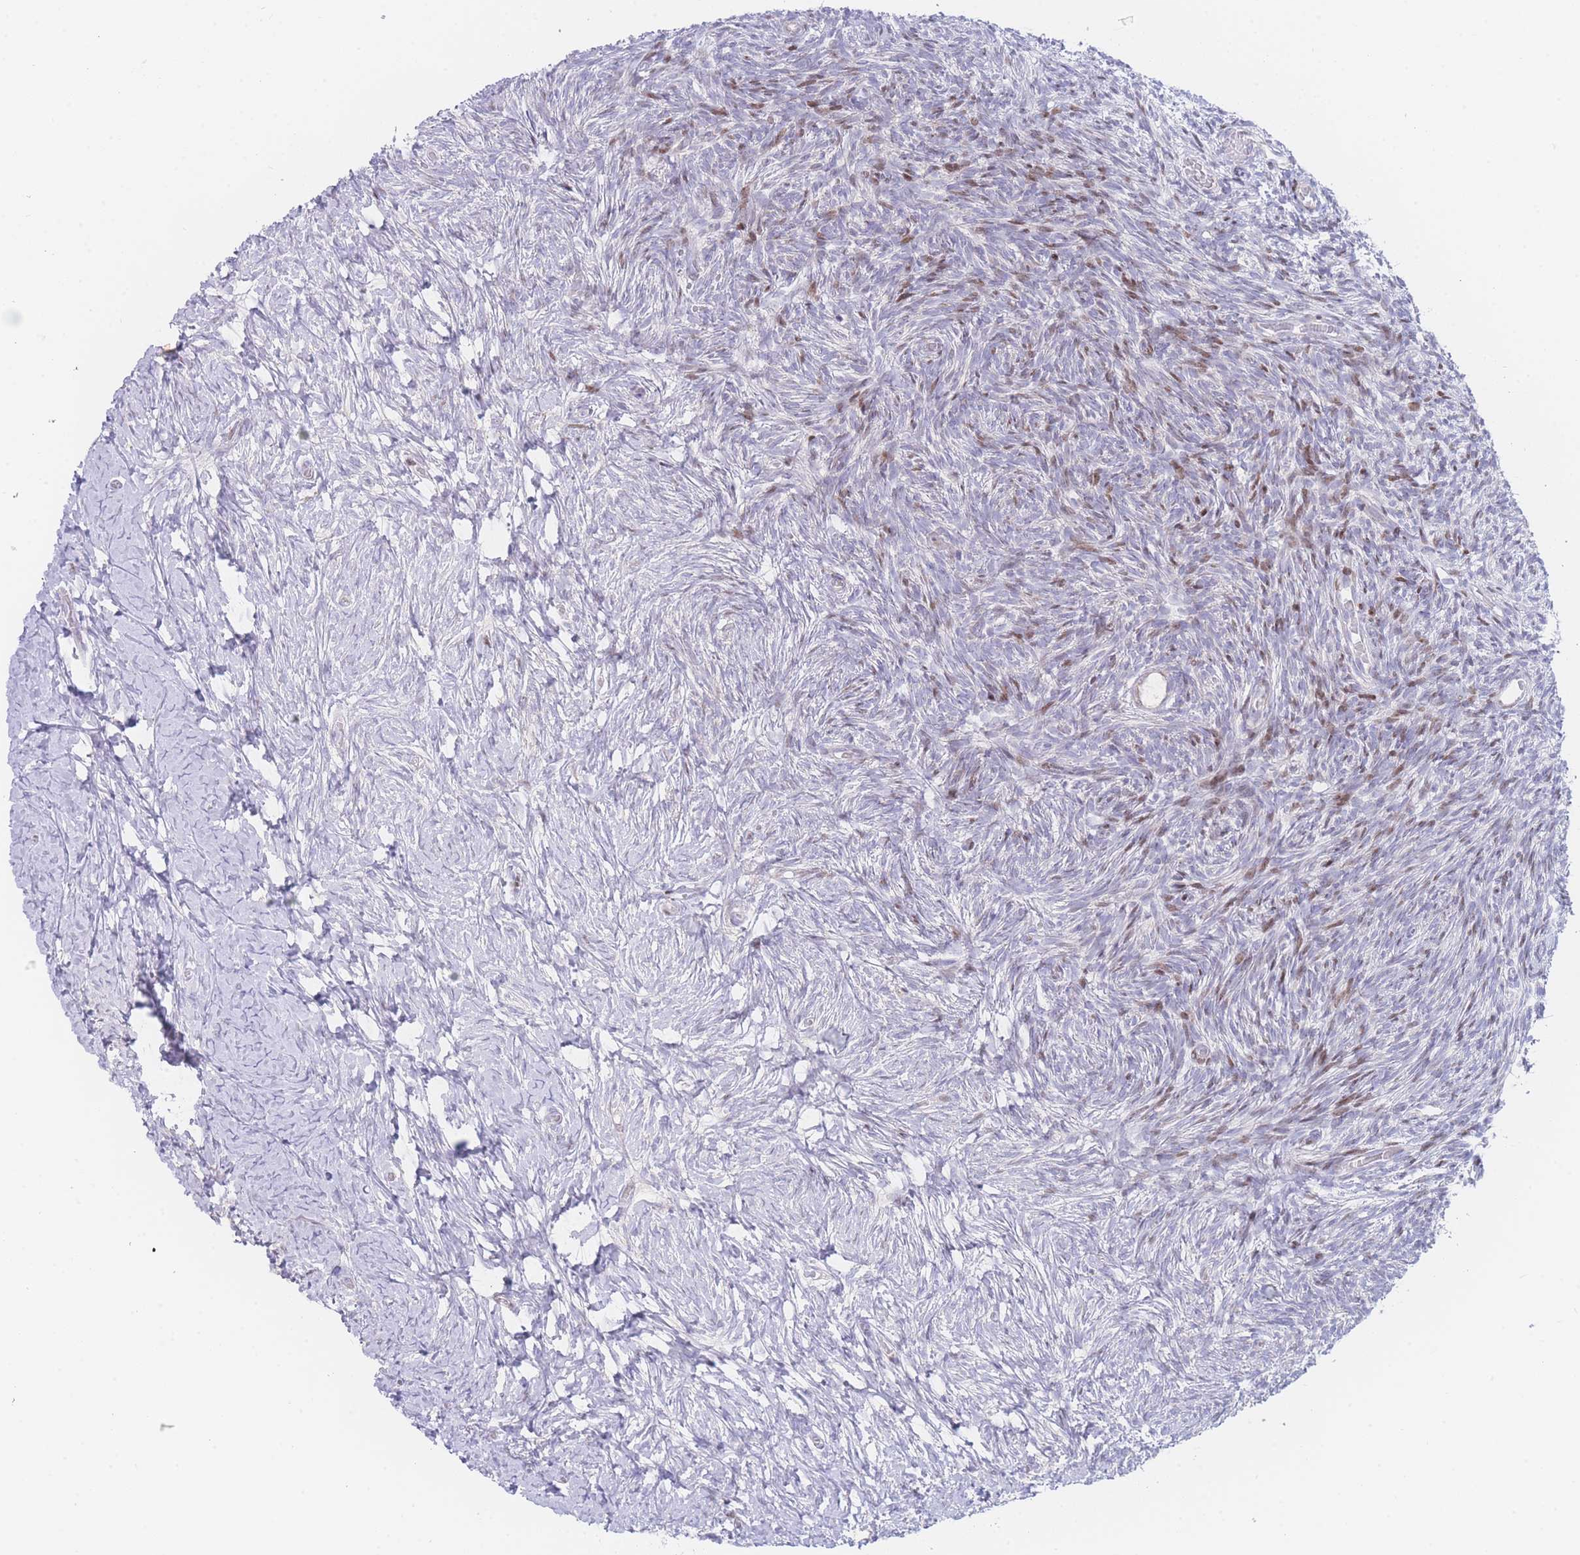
{"staining": {"intensity": "moderate", "quantity": "<25%", "location": "nuclear"}, "tissue": "ovary", "cell_type": "Ovarian stroma cells", "image_type": "normal", "snomed": [{"axis": "morphology", "description": "Normal tissue, NOS"}, {"axis": "topography", "description": "Ovary"}], "caption": "Protein expression analysis of benign ovary reveals moderate nuclear positivity in approximately <25% of ovarian stroma cells. The staining was performed using DAB to visualize the protein expression in brown, while the nuclei were stained in blue with hematoxylin (Magnification: 20x).", "gene": "GPAM", "patient": {"sex": "female", "age": 39}}